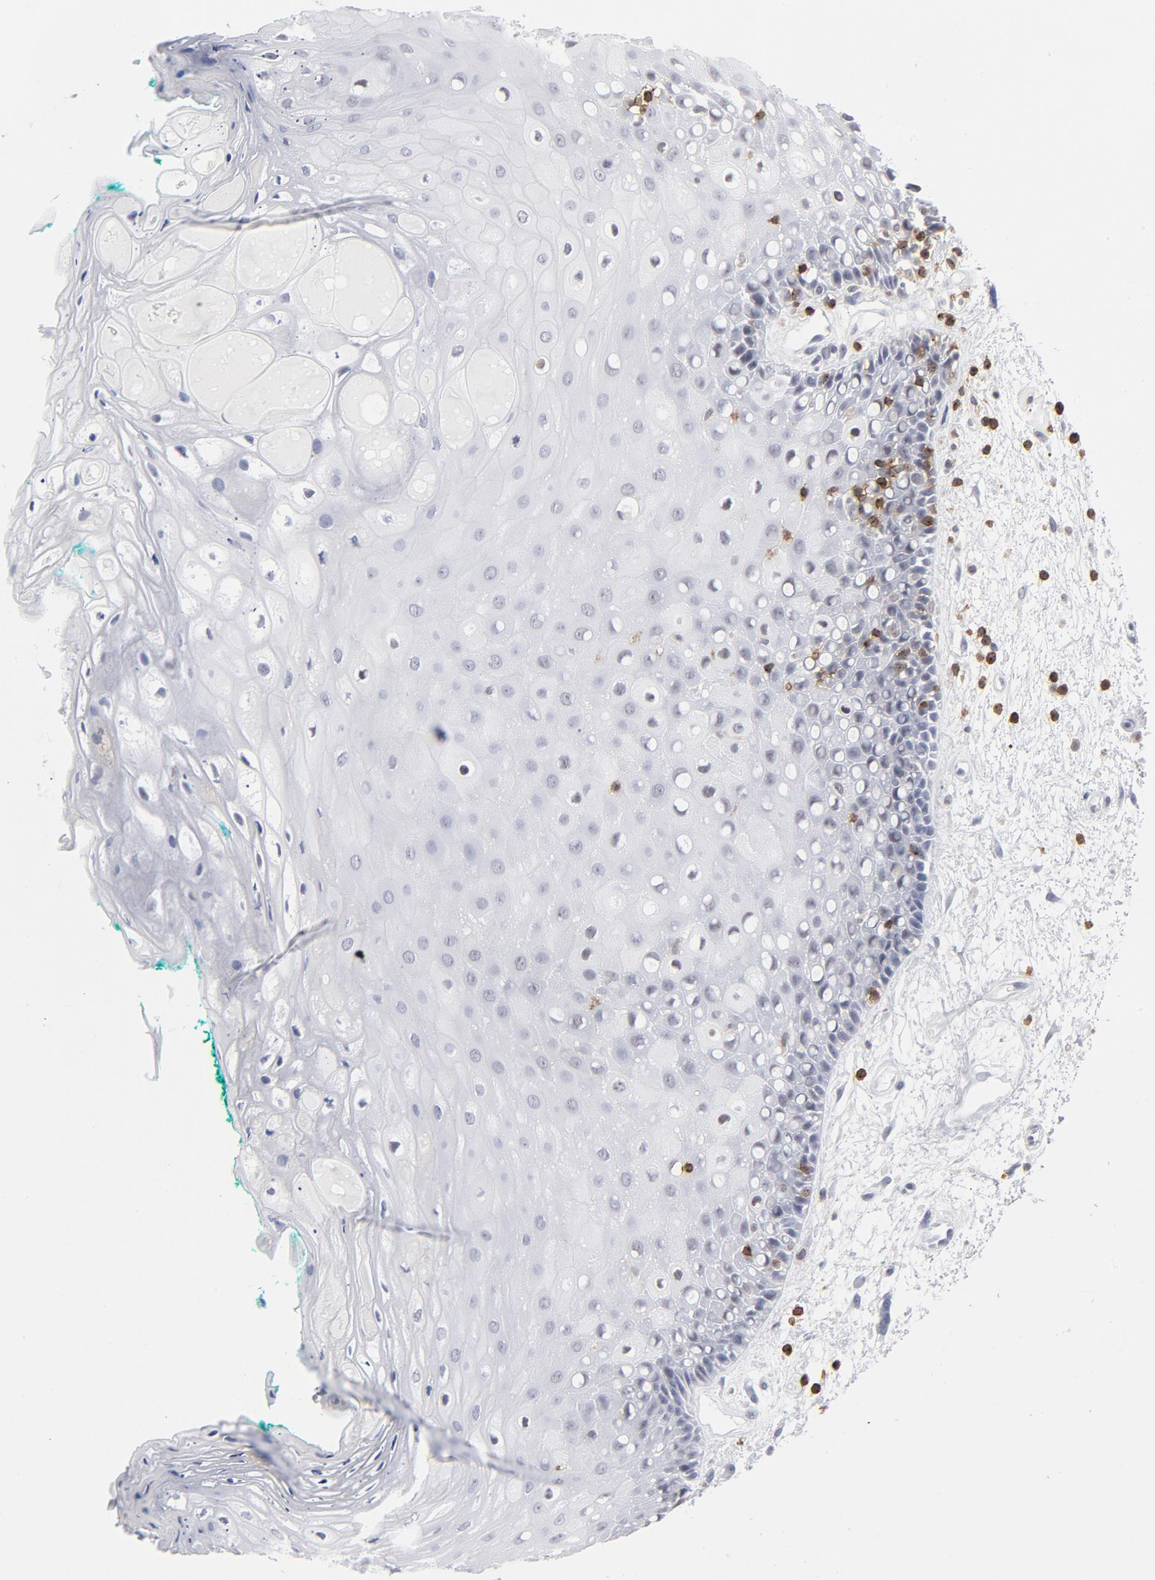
{"staining": {"intensity": "negative", "quantity": "none", "location": "none"}, "tissue": "oral mucosa", "cell_type": "Squamous epithelial cells", "image_type": "normal", "snomed": [{"axis": "morphology", "description": "Normal tissue, NOS"}, {"axis": "morphology", "description": "Squamous cell carcinoma, NOS"}, {"axis": "topography", "description": "Skeletal muscle"}, {"axis": "topography", "description": "Oral tissue"}, {"axis": "topography", "description": "Head-Neck"}], "caption": "IHC histopathology image of benign oral mucosa stained for a protein (brown), which exhibits no positivity in squamous epithelial cells. Brightfield microscopy of immunohistochemistry (IHC) stained with DAB (3,3'-diaminobenzidine) (brown) and hematoxylin (blue), captured at high magnification.", "gene": "CD2", "patient": {"sex": "female", "age": 84}}